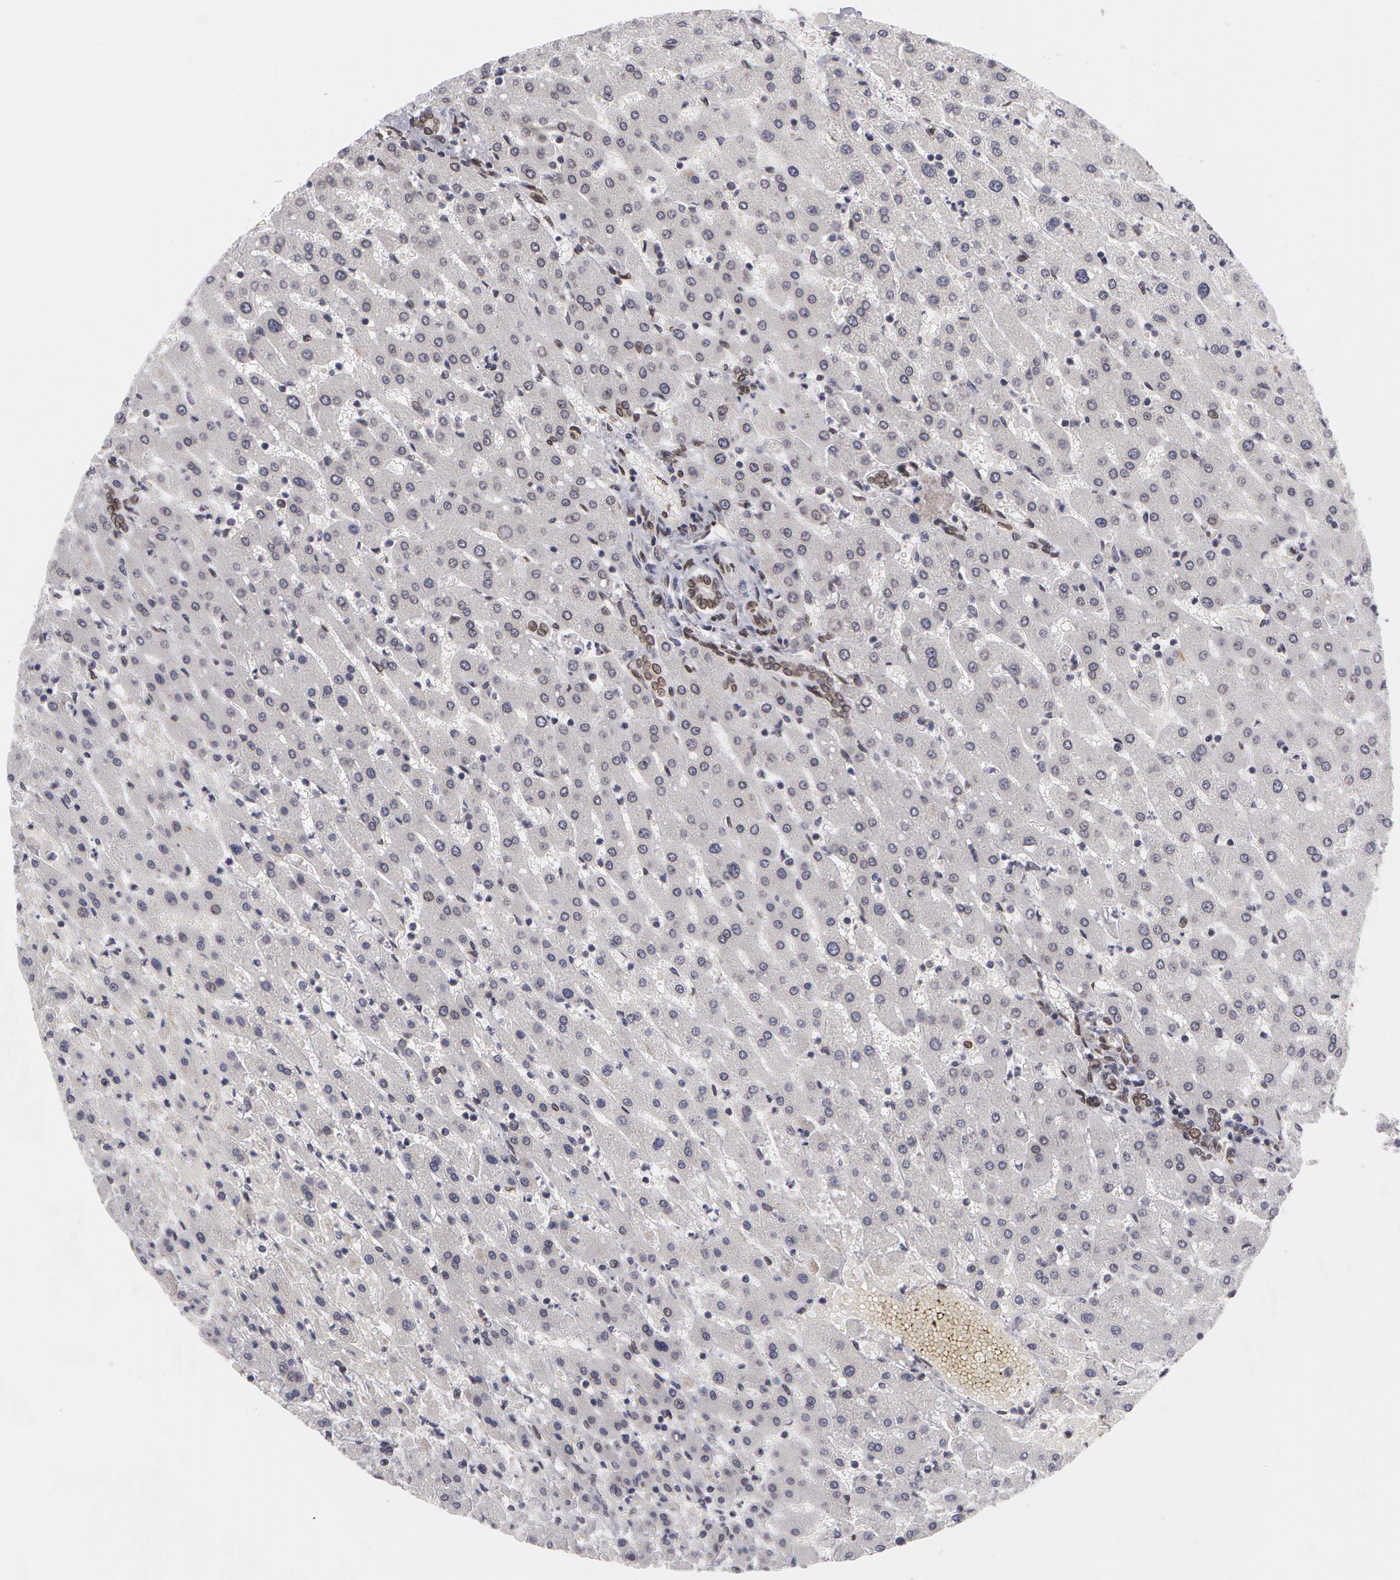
{"staining": {"intensity": "moderate", "quantity": ">75%", "location": "cytoplasmic/membranous,nuclear"}, "tissue": "liver", "cell_type": "Cholangiocytes", "image_type": "normal", "snomed": [{"axis": "morphology", "description": "Normal tissue, NOS"}, {"axis": "topography", "description": "Liver"}], "caption": "Protein analysis of normal liver shows moderate cytoplasmic/membranous,nuclear staining in approximately >75% of cholangiocytes.", "gene": "EMD", "patient": {"sex": "female", "age": 30}}